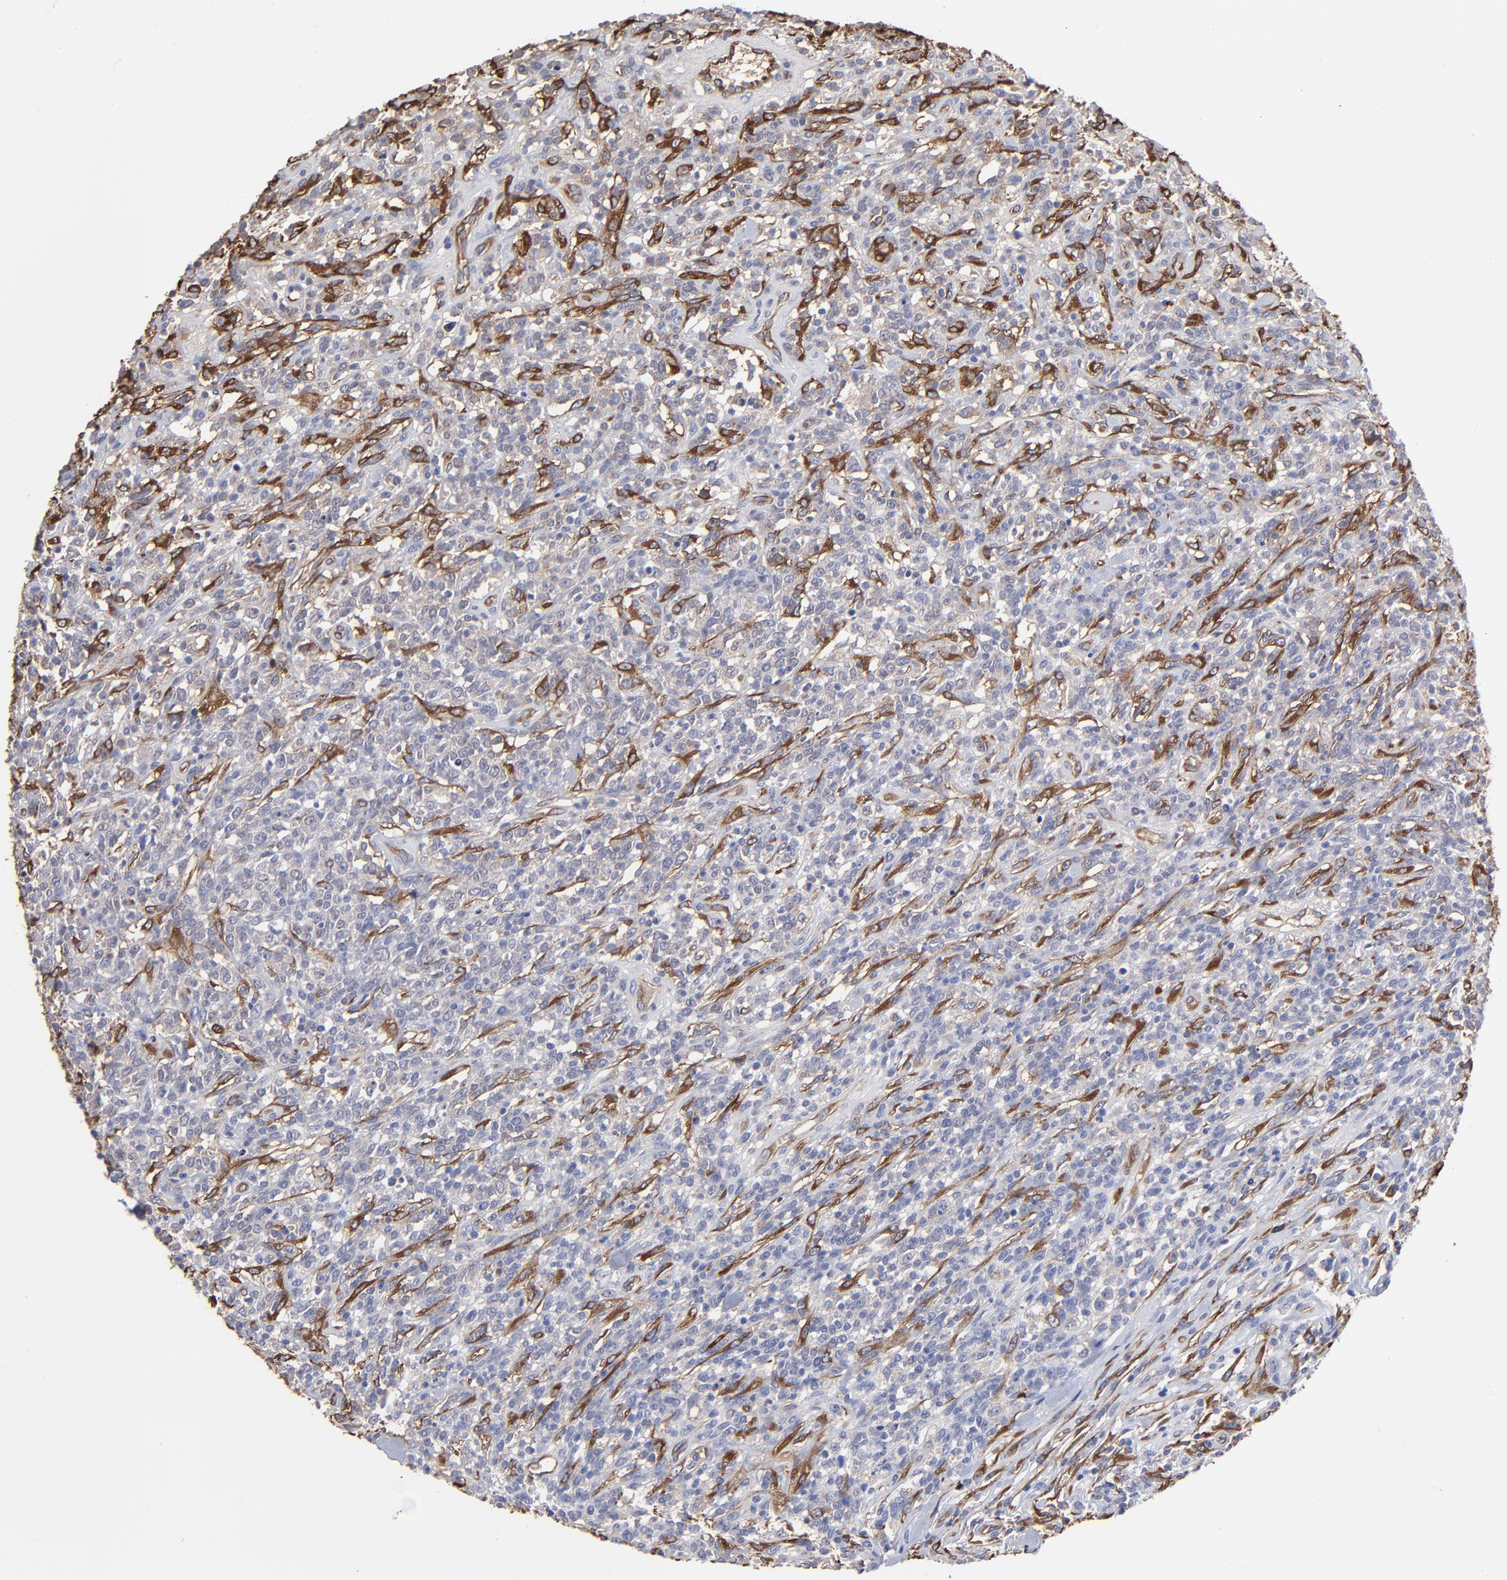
{"staining": {"intensity": "negative", "quantity": "none", "location": "none"}, "tissue": "lymphoma", "cell_type": "Tumor cells", "image_type": "cancer", "snomed": [{"axis": "morphology", "description": "Malignant lymphoma, non-Hodgkin's type, High grade"}, {"axis": "topography", "description": "Lymph node"}], "caption": "Protein analysis of high-grade malignant lymphoma, non-Hodgkin's type shows no significant positivity in tumor cells.", "gene": "CILP", "patient": {"sex": "female", "age": 73}}